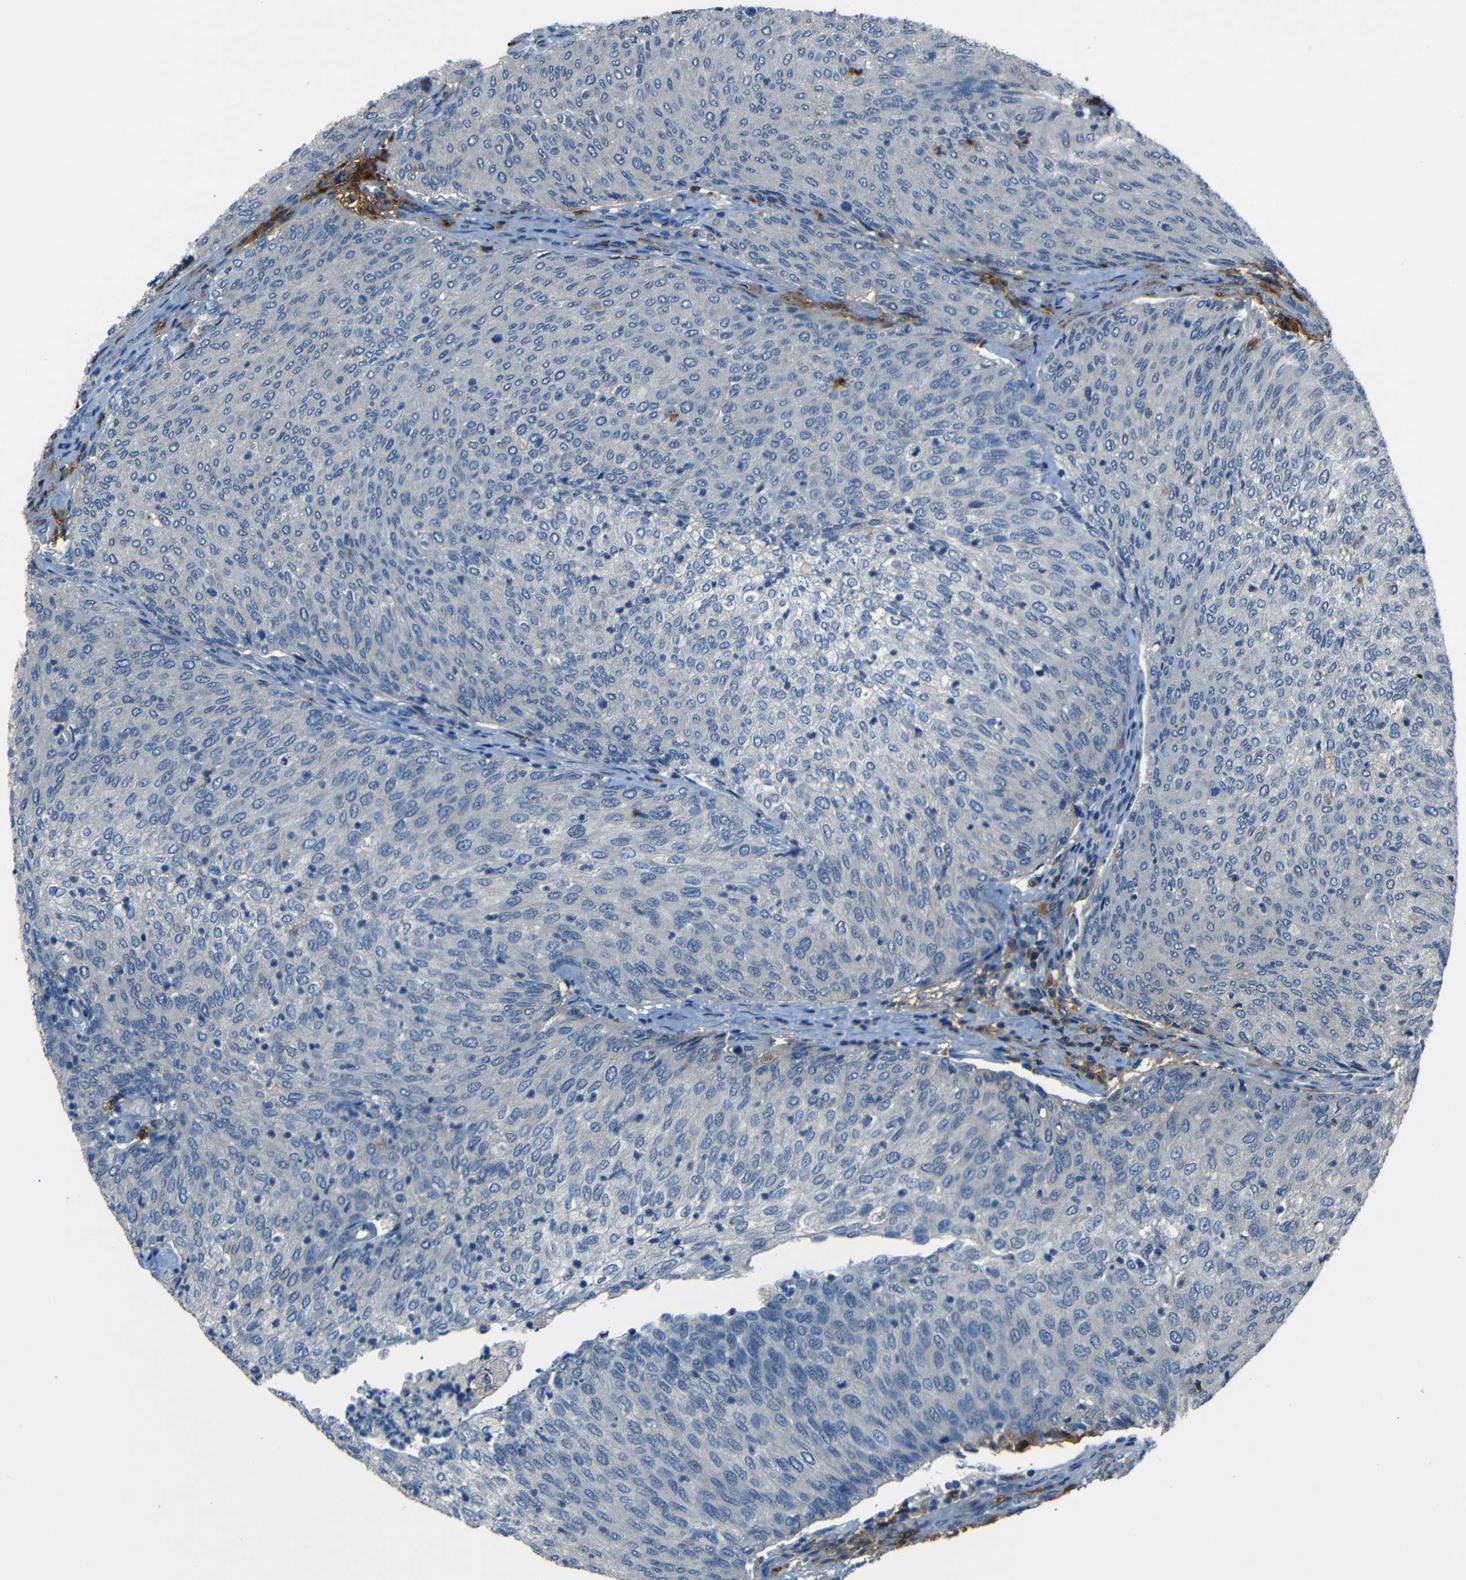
{"staining": {"intensity": "negative", "quantity": "none", "location": "none"}, "tissue": "urothelial cancer", "cell_type": "Tumor cells", "image_type": "cancer", "snomed": [{"axis": "morphology", "description": "Urothelial carcinoma, Low grade"}, {"axis": "topography", "description": "Urinary bladder"}], "caption": "There is no significant expression in tumor cells of urothelial cancer. (Stains: DAB (3,3'-diaminobenzidine) immunohistochemistry (IHC) with hematoxylin counter stain, Microscopy: brightfield microscopy at high magnification).", "gene": "SLA", "patient": {"sex": "female", "age": 79}}